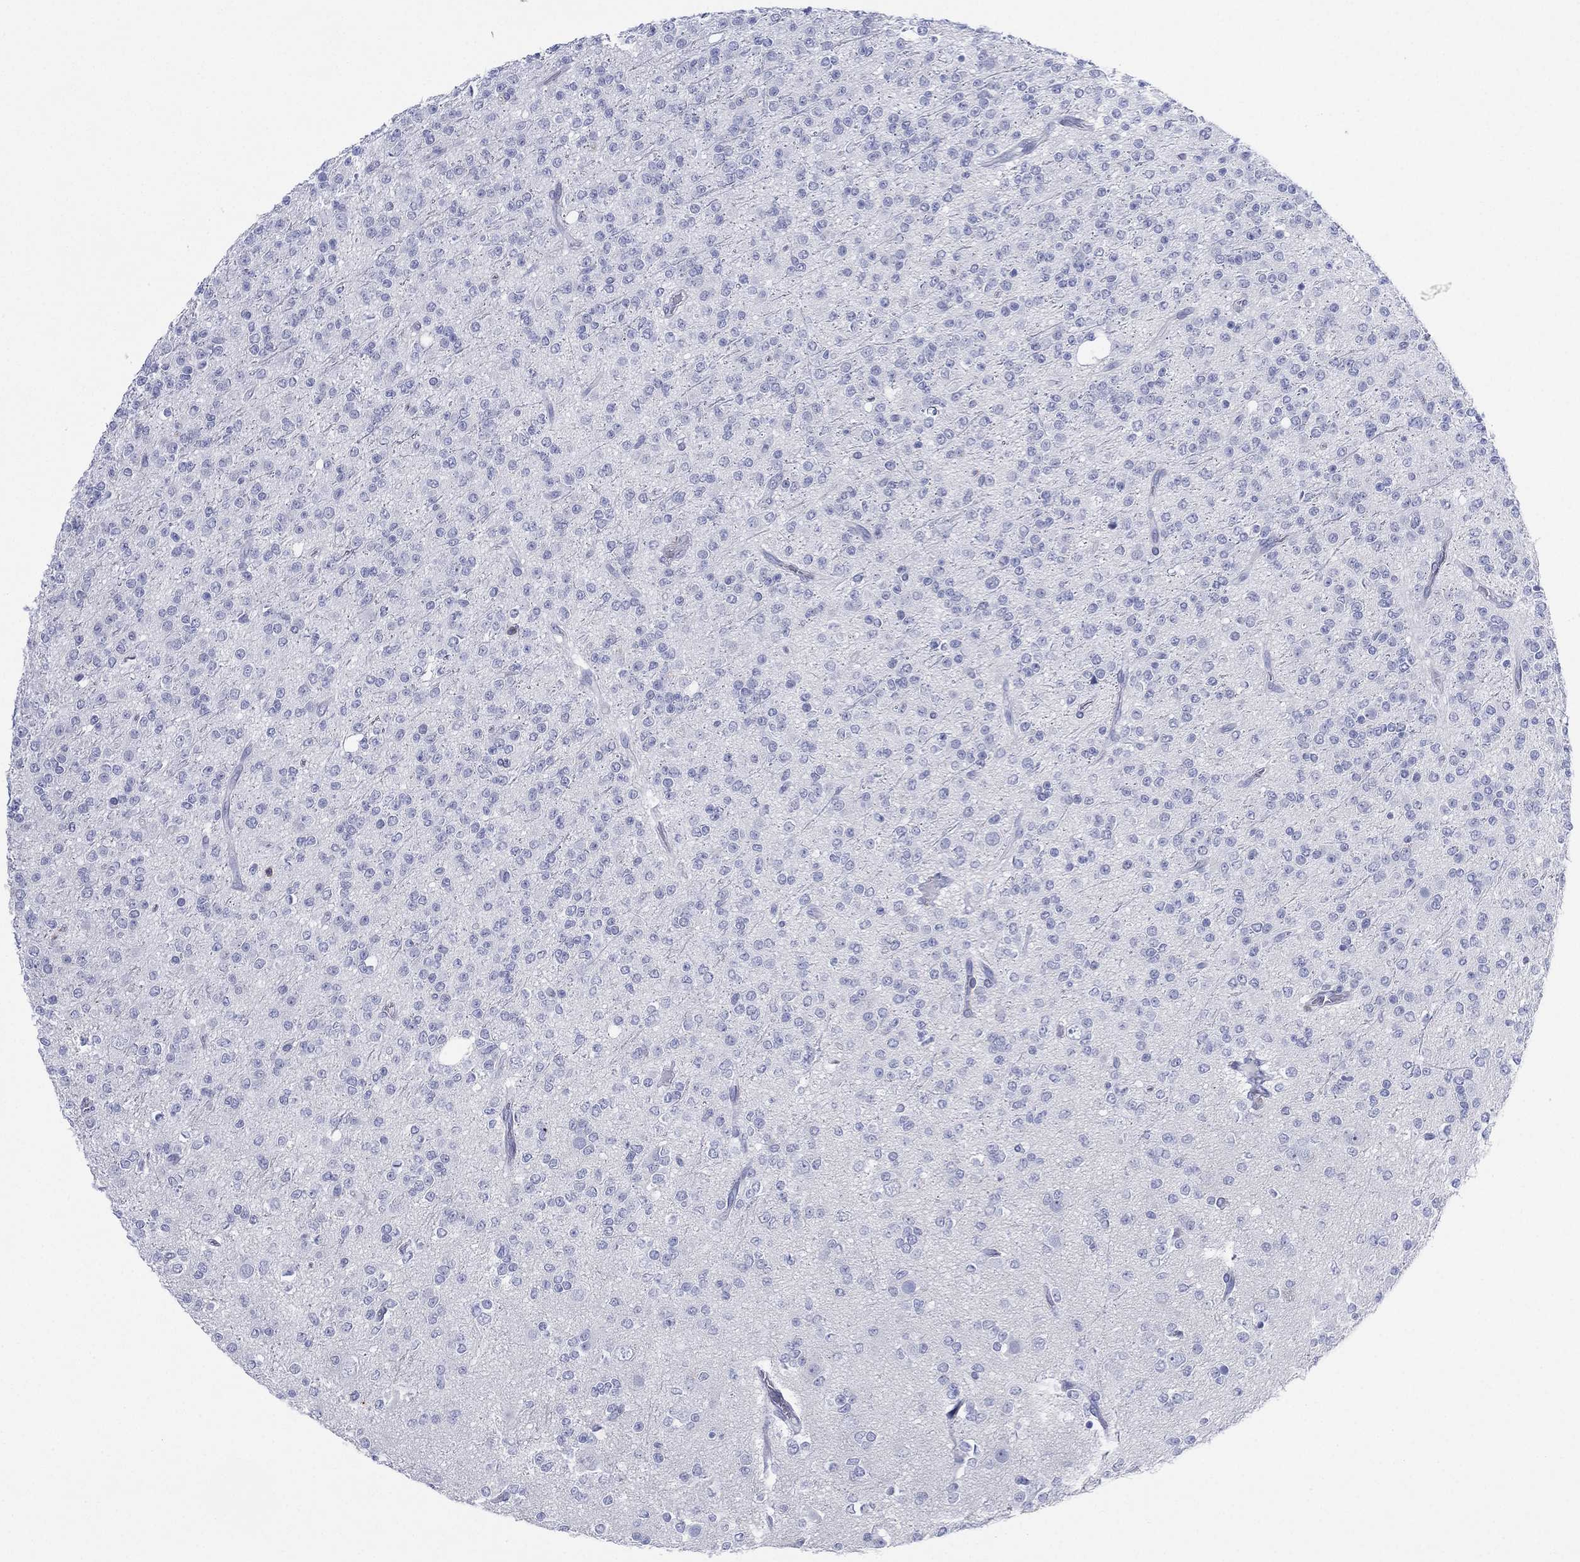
{"staining": {"intensity": "negative", "quantity": "none", "location": "none"}, "tissue": "glioma", "cell_type": "Tumor cells", "image_type": "cancer", "snomed": [{"axis": "morphology", "description": "Glioma, malignant, Low grade"}, {"axis": "topography", "description": "Brain"}], "caption": "The micrograph reveals no significant staining in tumor cells of glioma.", "gene": "SEPTIN1", "patient": {"sex": "male", "age": 27}}